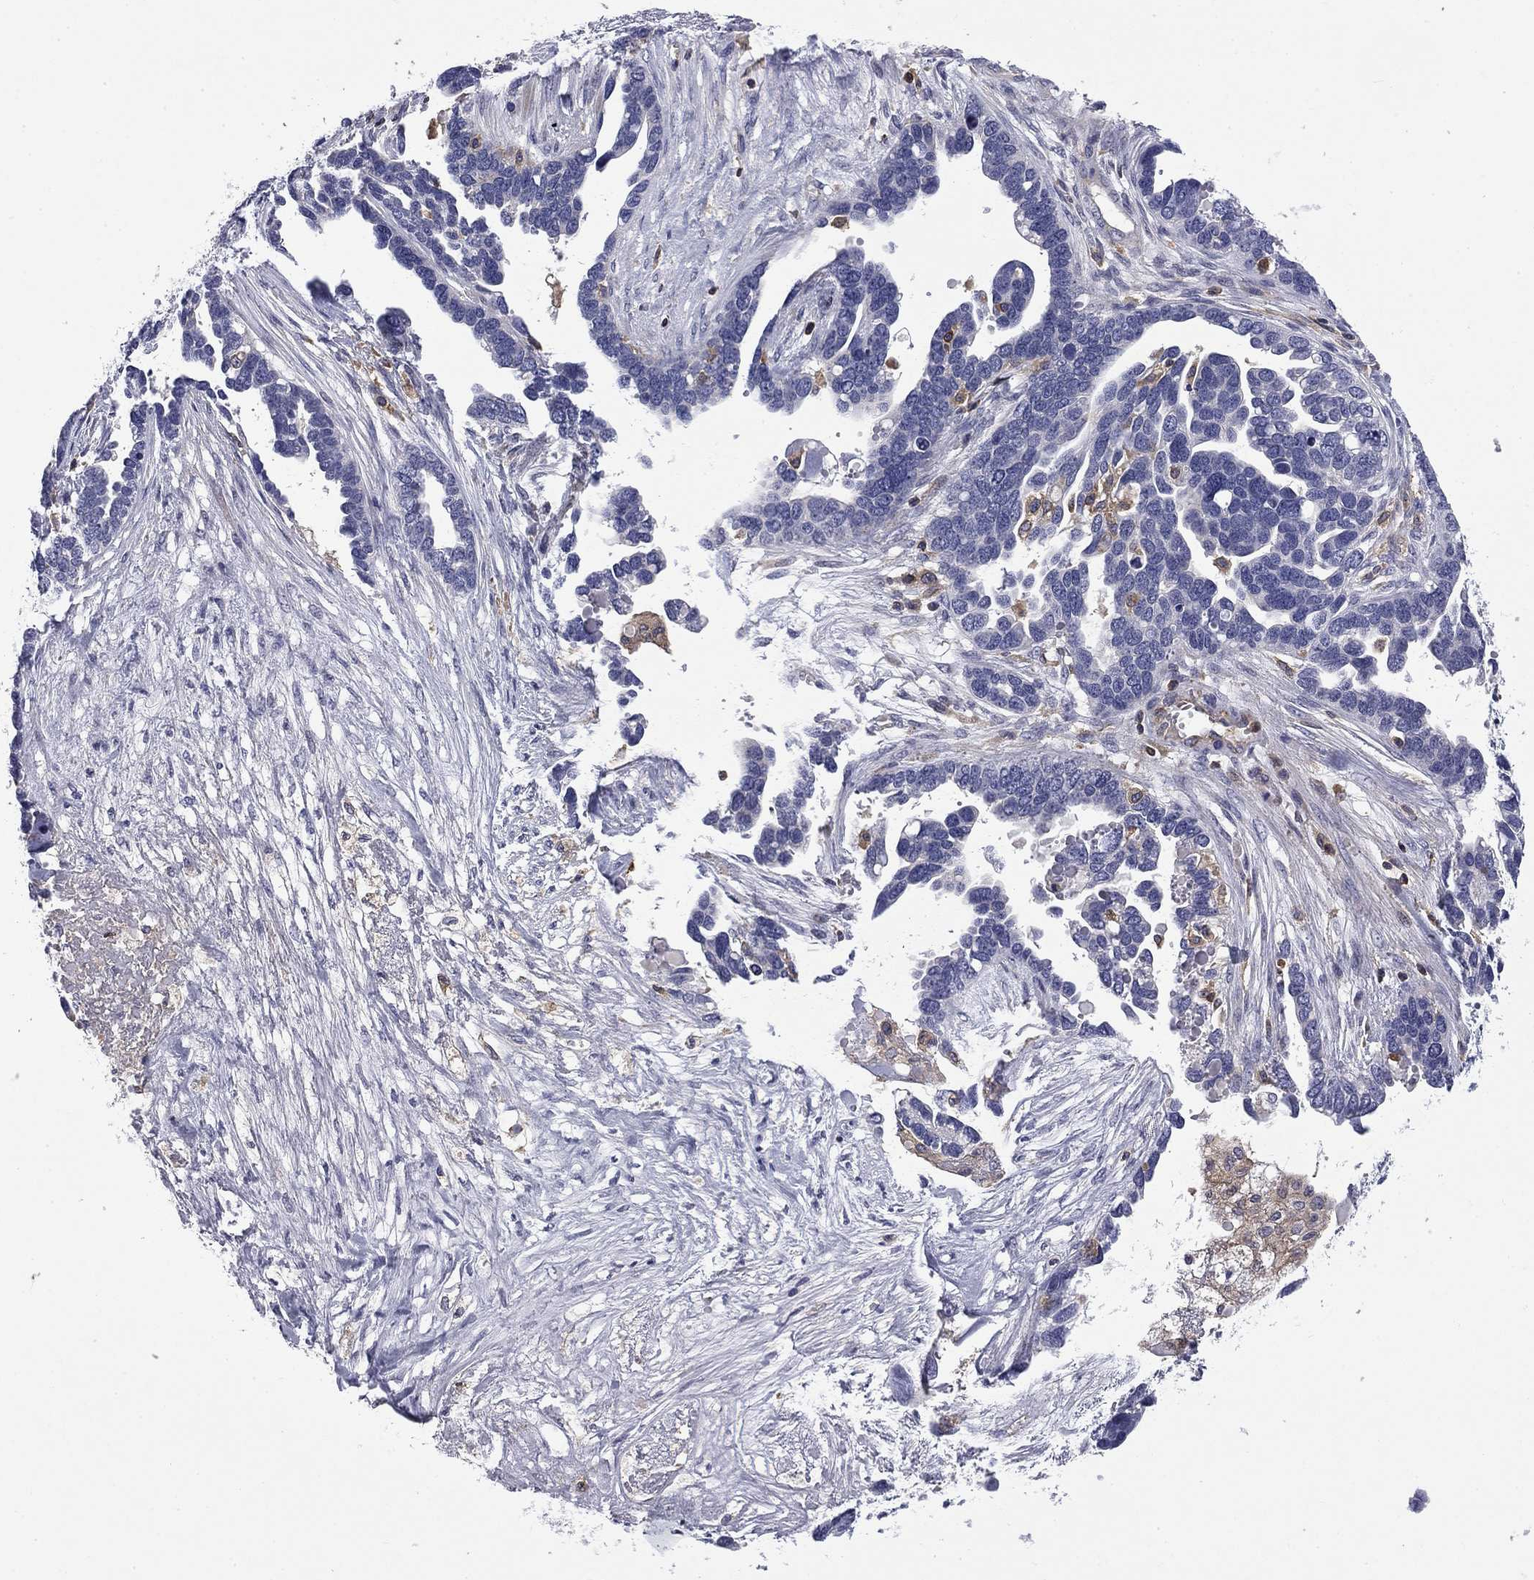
{"staining": {"intensity": "negative", "quantity": "none", "location": "none"}, "tissue": "ovarian cancer", "cell_type": "Tumor cells", "image_type": "cancer", "snomed": [{"axis": "morphology", "description": "Cystadenocarcinoma, serous, NOS"}, {"axis": "topography", "description": "Ovary"}], "caption": "High magnification brightfield microscopy of ovarian cancer (serous cystadenocarcinoma) stained with DAB (3,3'-diaminobenzidine) (brown) and counterstained with hematoxylin (blue): tumor cells show no significant expression.", "gene": "ARHGAP45", "patient": {"sex": "female", "age": 54}}